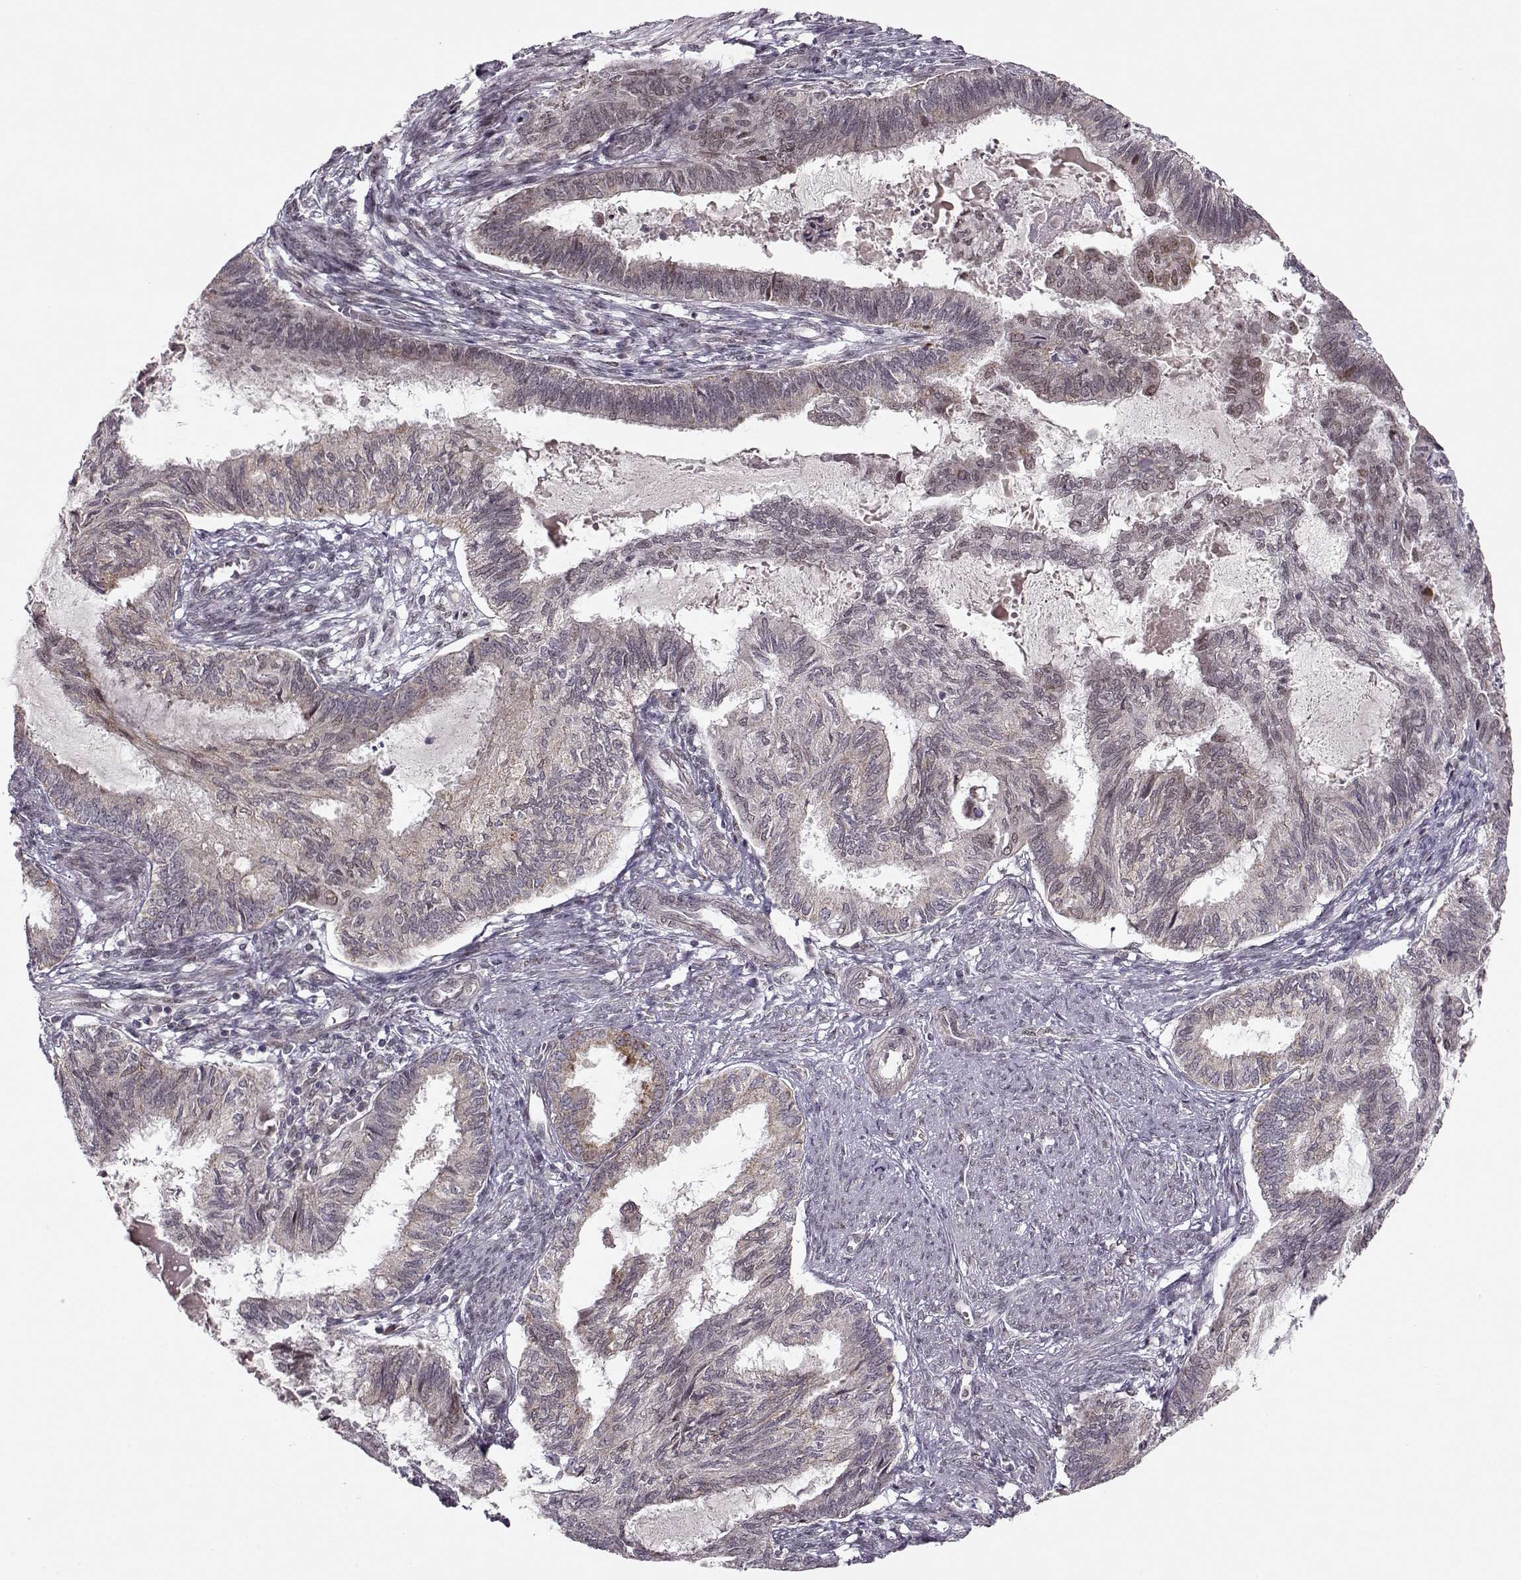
{"staining": {"intensity": "weak", "quantity": "<25%", "location": "cytoplasmic/membranous"}, "tissue": "endometrial cancer", "cell_type": "Tumor cells", "image_type": "cancer", "snomed": [{"axis": "morphology", "description": "Adenocarcinoma, NOS"}, {"axis": "topography", "description": "Endometrium"}], "caption": "IHC micrograph of neoplastic tissue: human adenocarcinoma (endometrial) stained with DAB (3,3'-diaminobenzidine) displays no significant protein expression in tumor cells.", "gene": "RAI1", "patient": {"sex": "female", "age": 86}}